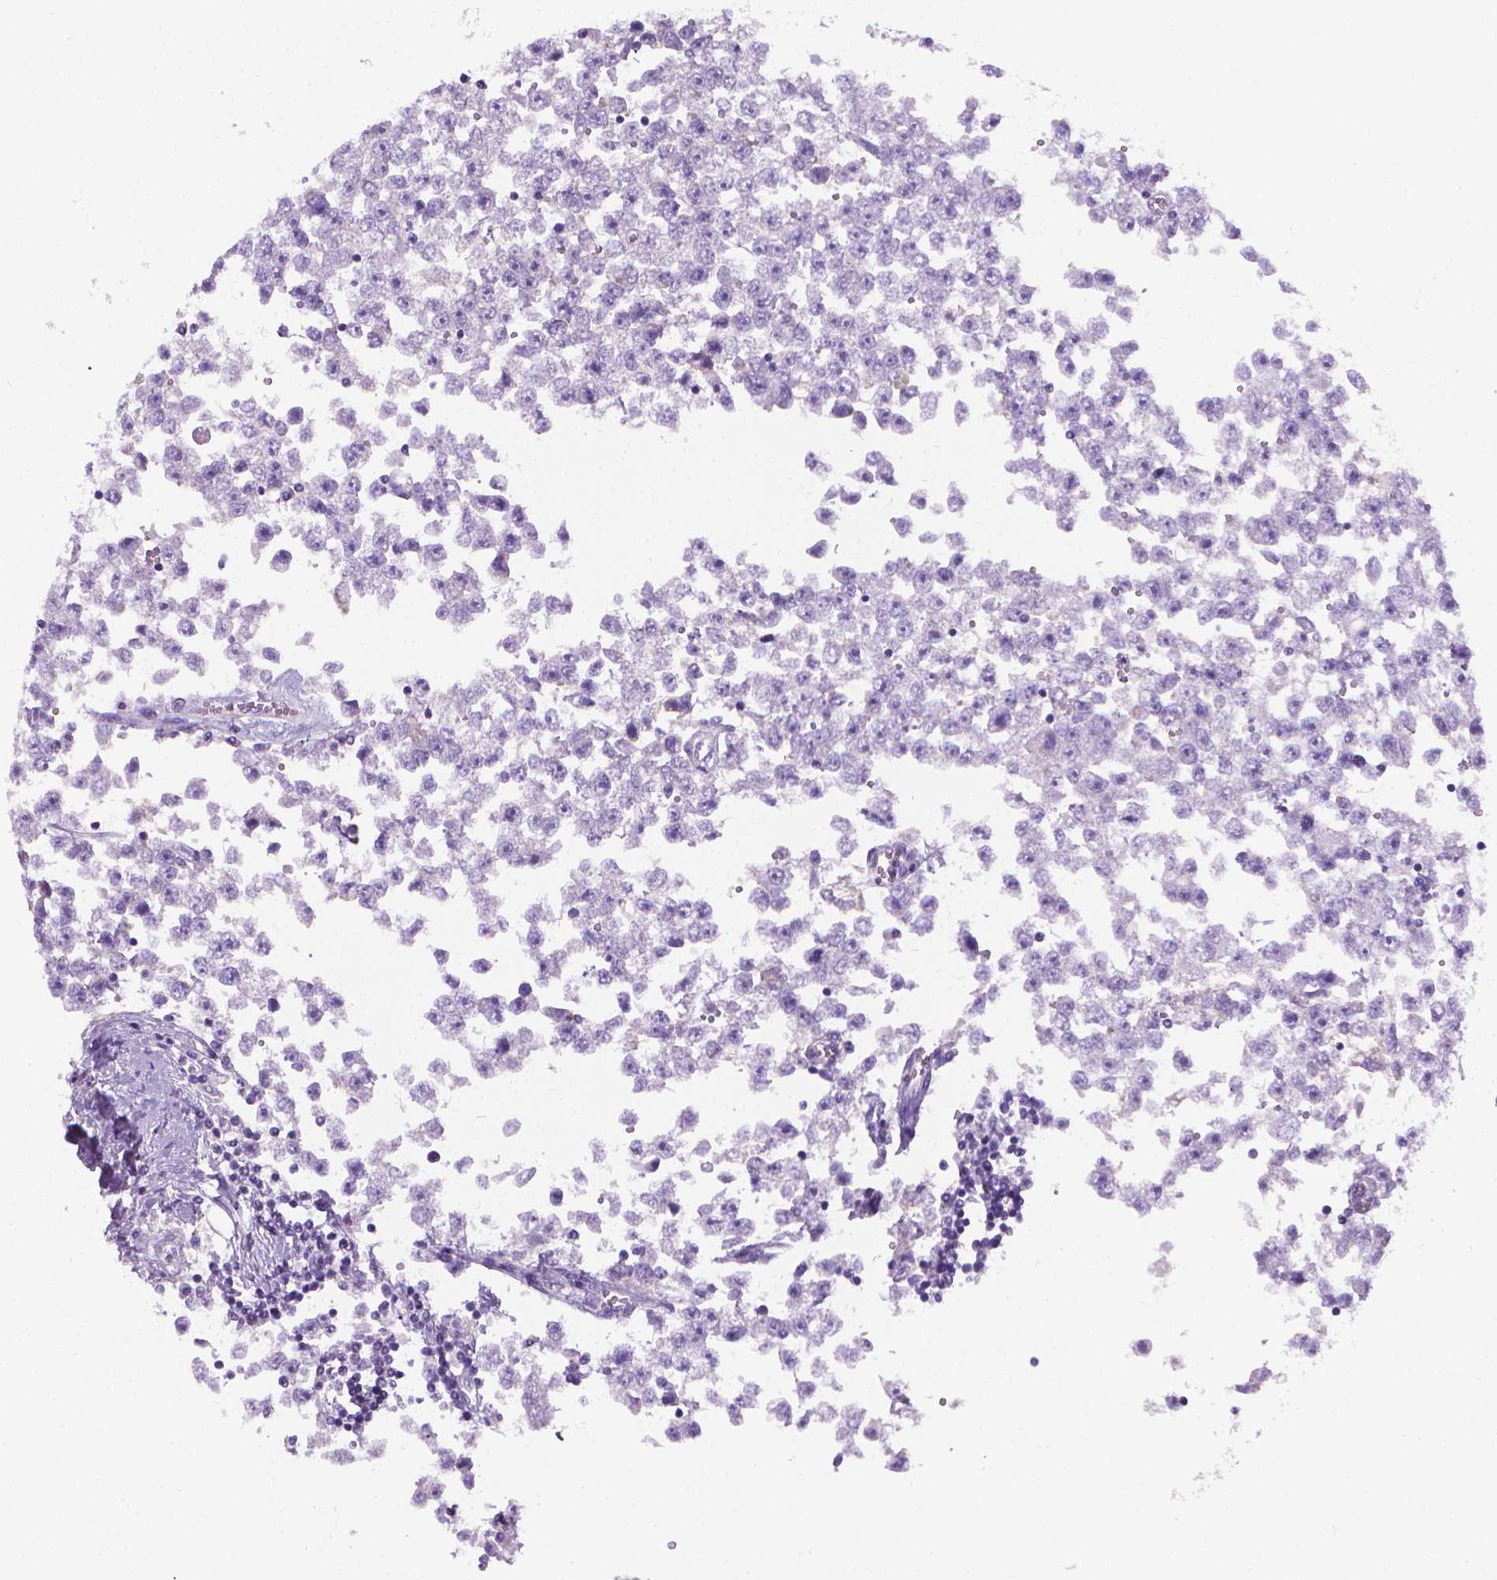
{"staining": {"intensity": "negative", "quantity": "none", "location": "none"}, "tissue": "testis cancer", "cell_type": "Tumor cells", "image_type": "cancer", "snomed": [{"axis": "morphology", "description": "Seminoma, NOS"}, {"axis": "topography", "description": "Testis"}], "caption": "The micrograph shows no staining of tumor cells in testis cancer.", "gene": "FASN", "patient": {"sex": "male", "age": 34}}